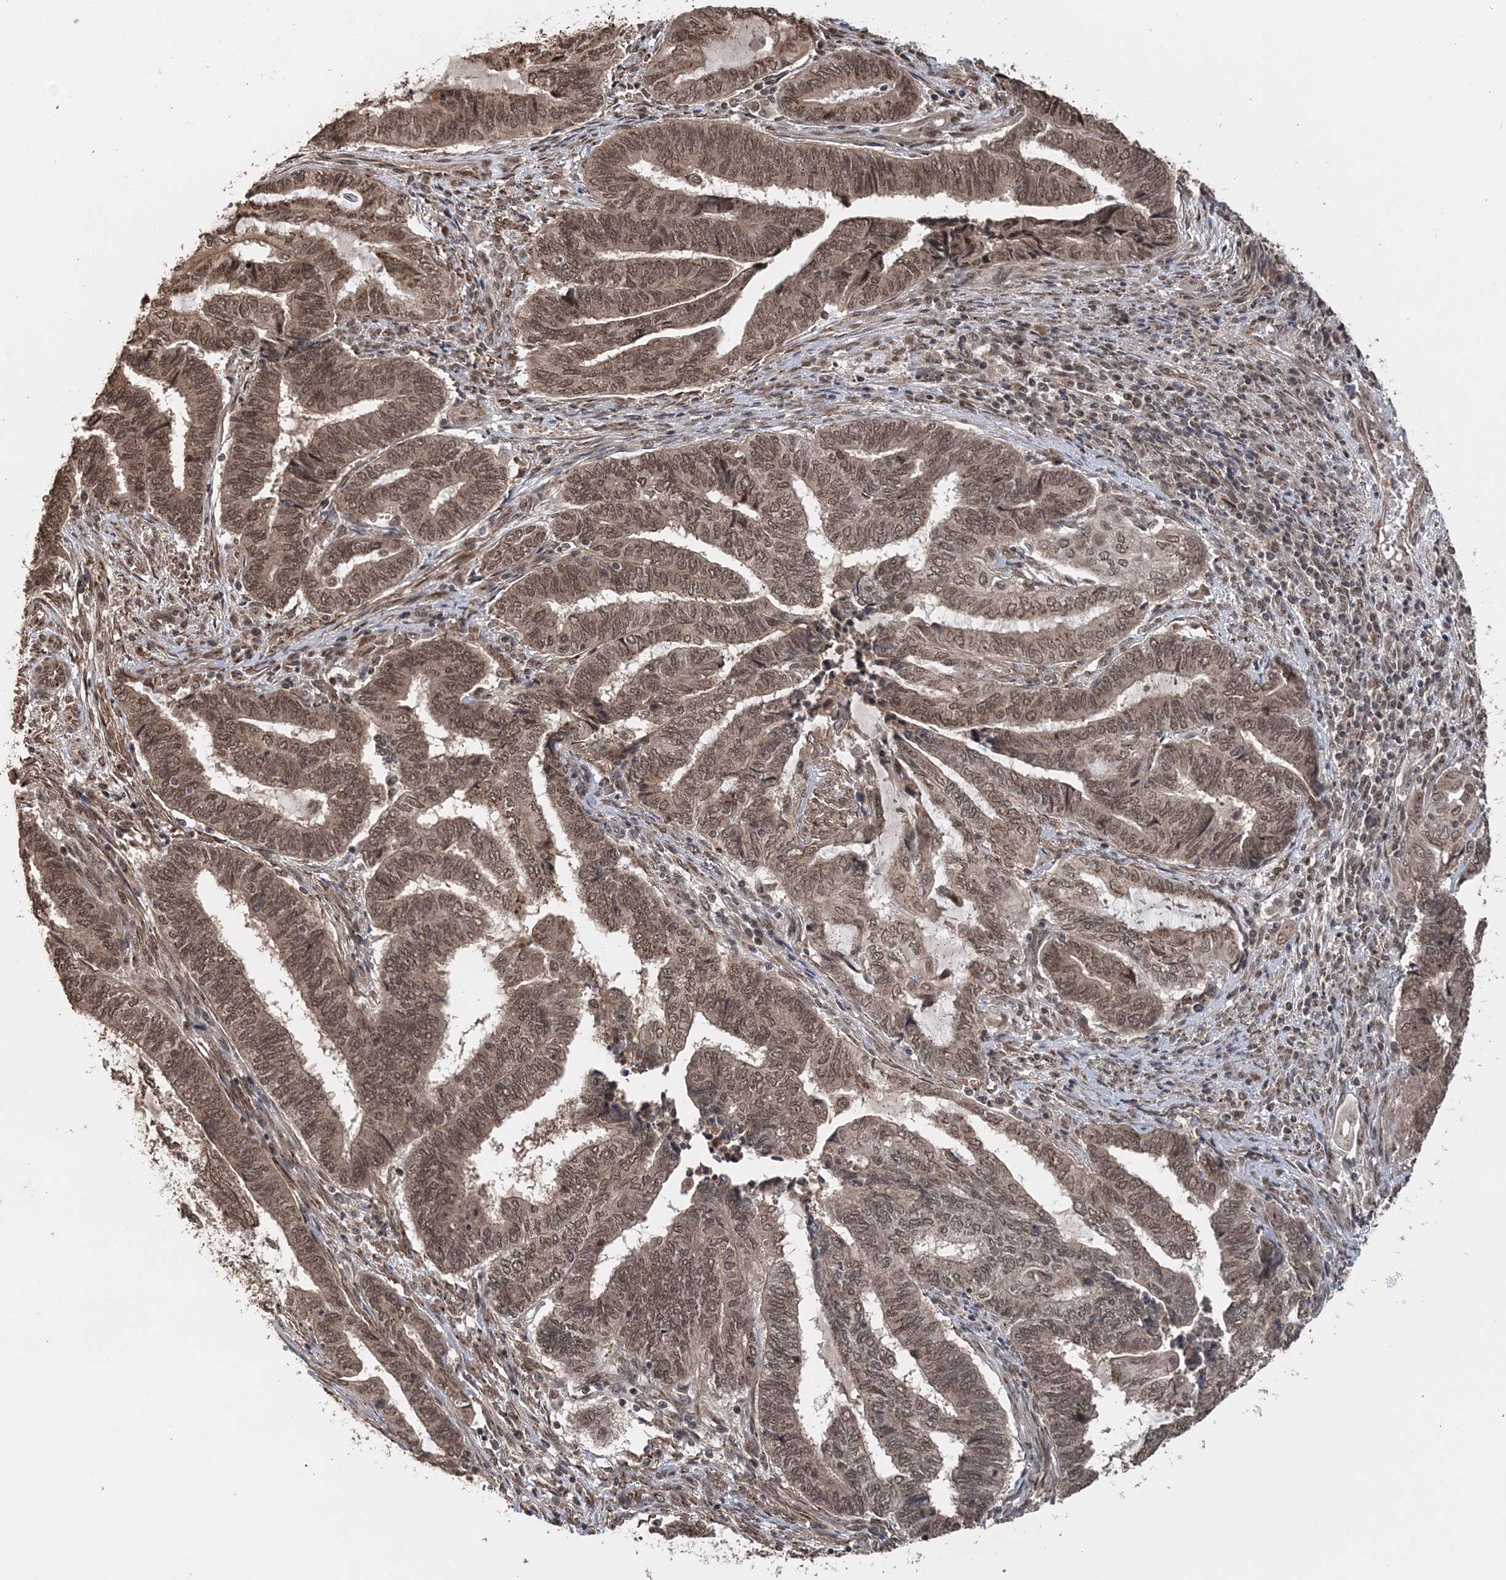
{"staining": {"intensity": "moderate", "quantity": ">75%", "location": "nuclear"}, "tissue": "endometrial cancer", "cell_type": "Tumor cells", "image_type": "cancer", "snomed": [{"axis": "morphology", "description": "Adenocarcinoma, NOS"}, {"axis": "topography", "description": "Uterus"}, {"axis": "topography", "description": "Endometrium"}], "caption": "This micrograph shows immunohistochemistry staining of endometrial cancer, with medium moderate nuclear expression in about >75% of tumor cells.", "gene": "TSHZ2", "patient": {"sex": "female", "age": 70}}